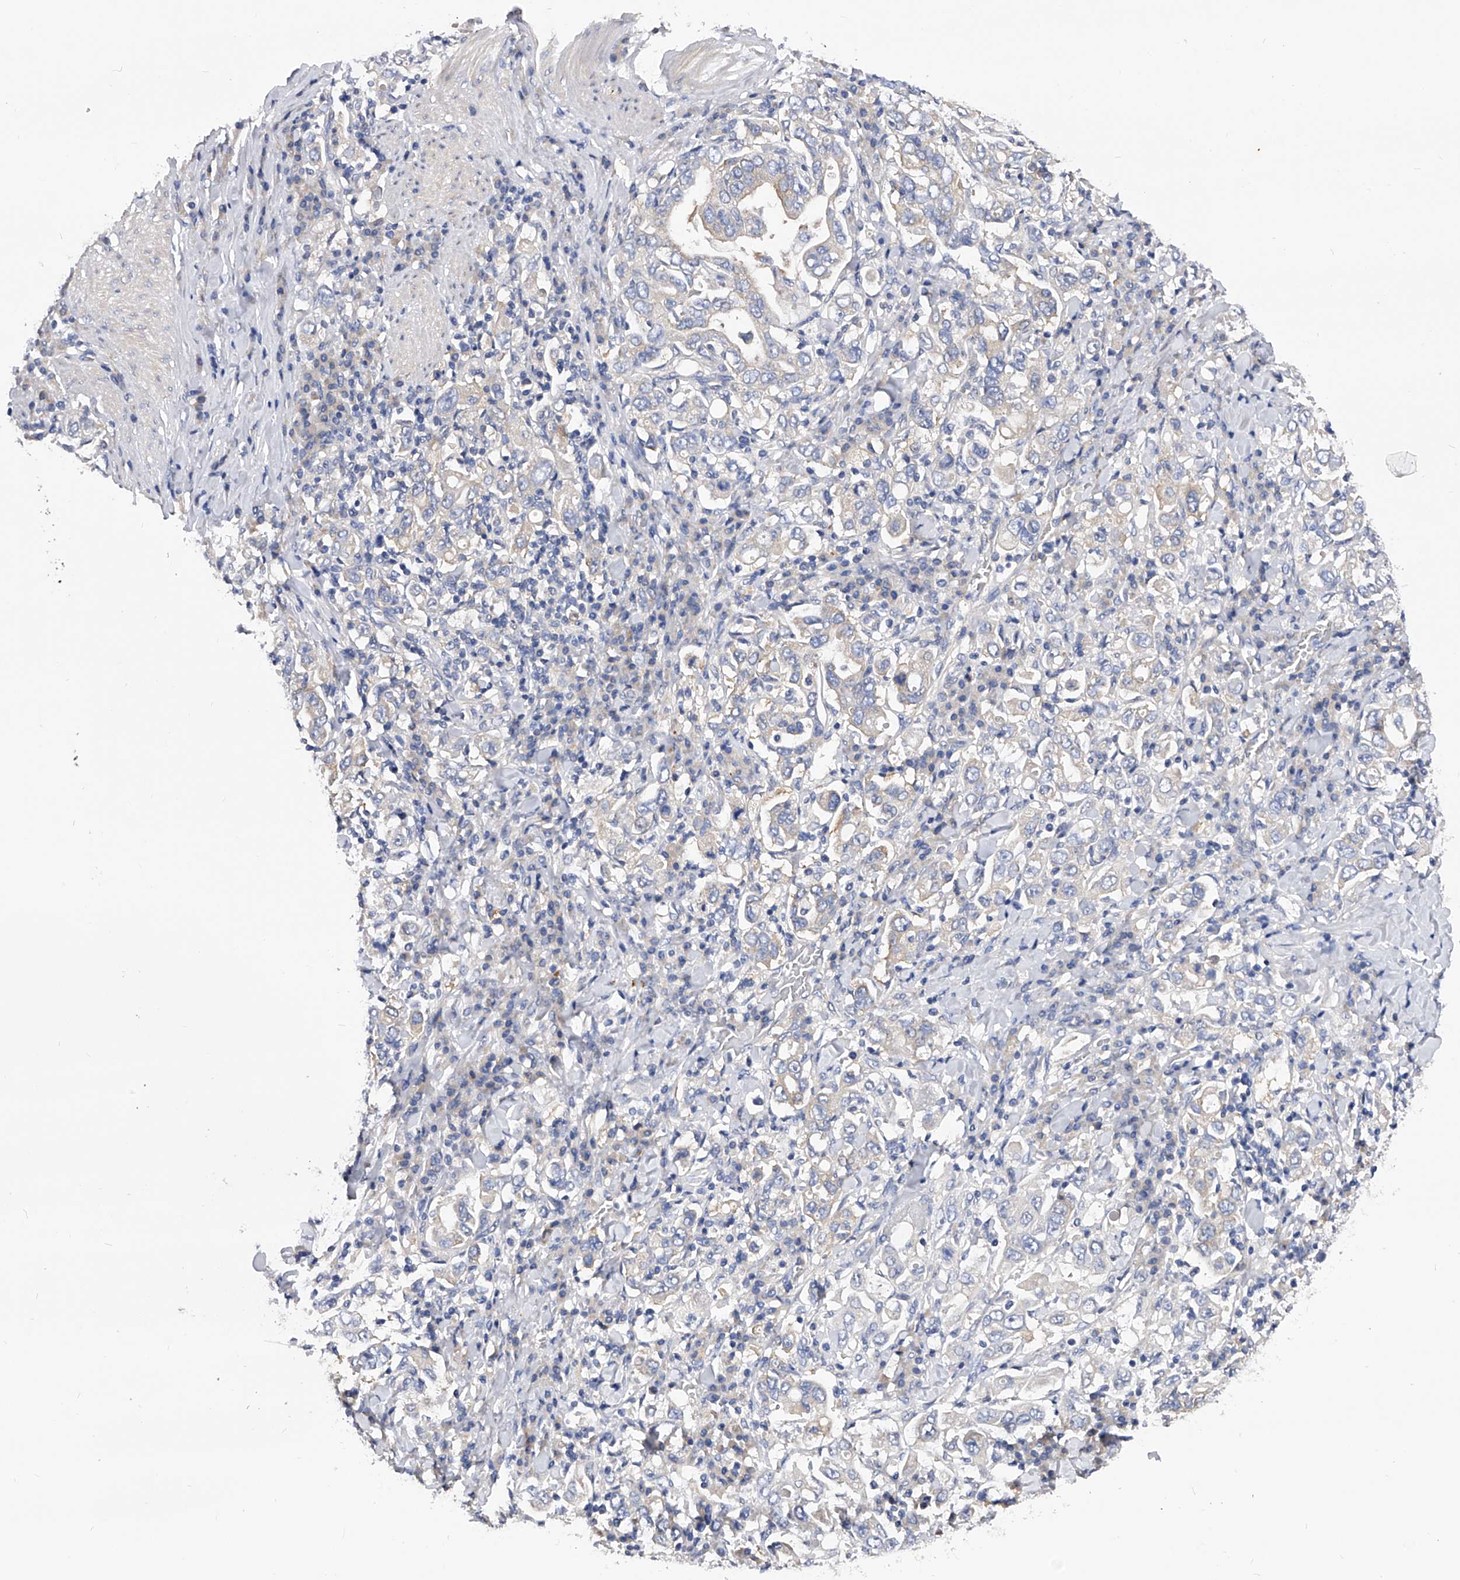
{"staining": {"intensity": "negative", "quantity": "none", "location": "none"}, "tissue": "stomach cancer", "cell_type": "Tumor cells", "image_type": "cancer", "snomed": [{"axis": "morphology", "description": "Adenocarcinoma, NOS"}, {"axis": "topography", "description": "Stomach, upper"}], "caption": "This is an immunohistochemistry image of stomach cancer (adenocarcinoma). There is no positivity in tumor cells.", "gene": "PPP5C", "patient": {"sex": "male", "age": 62}}